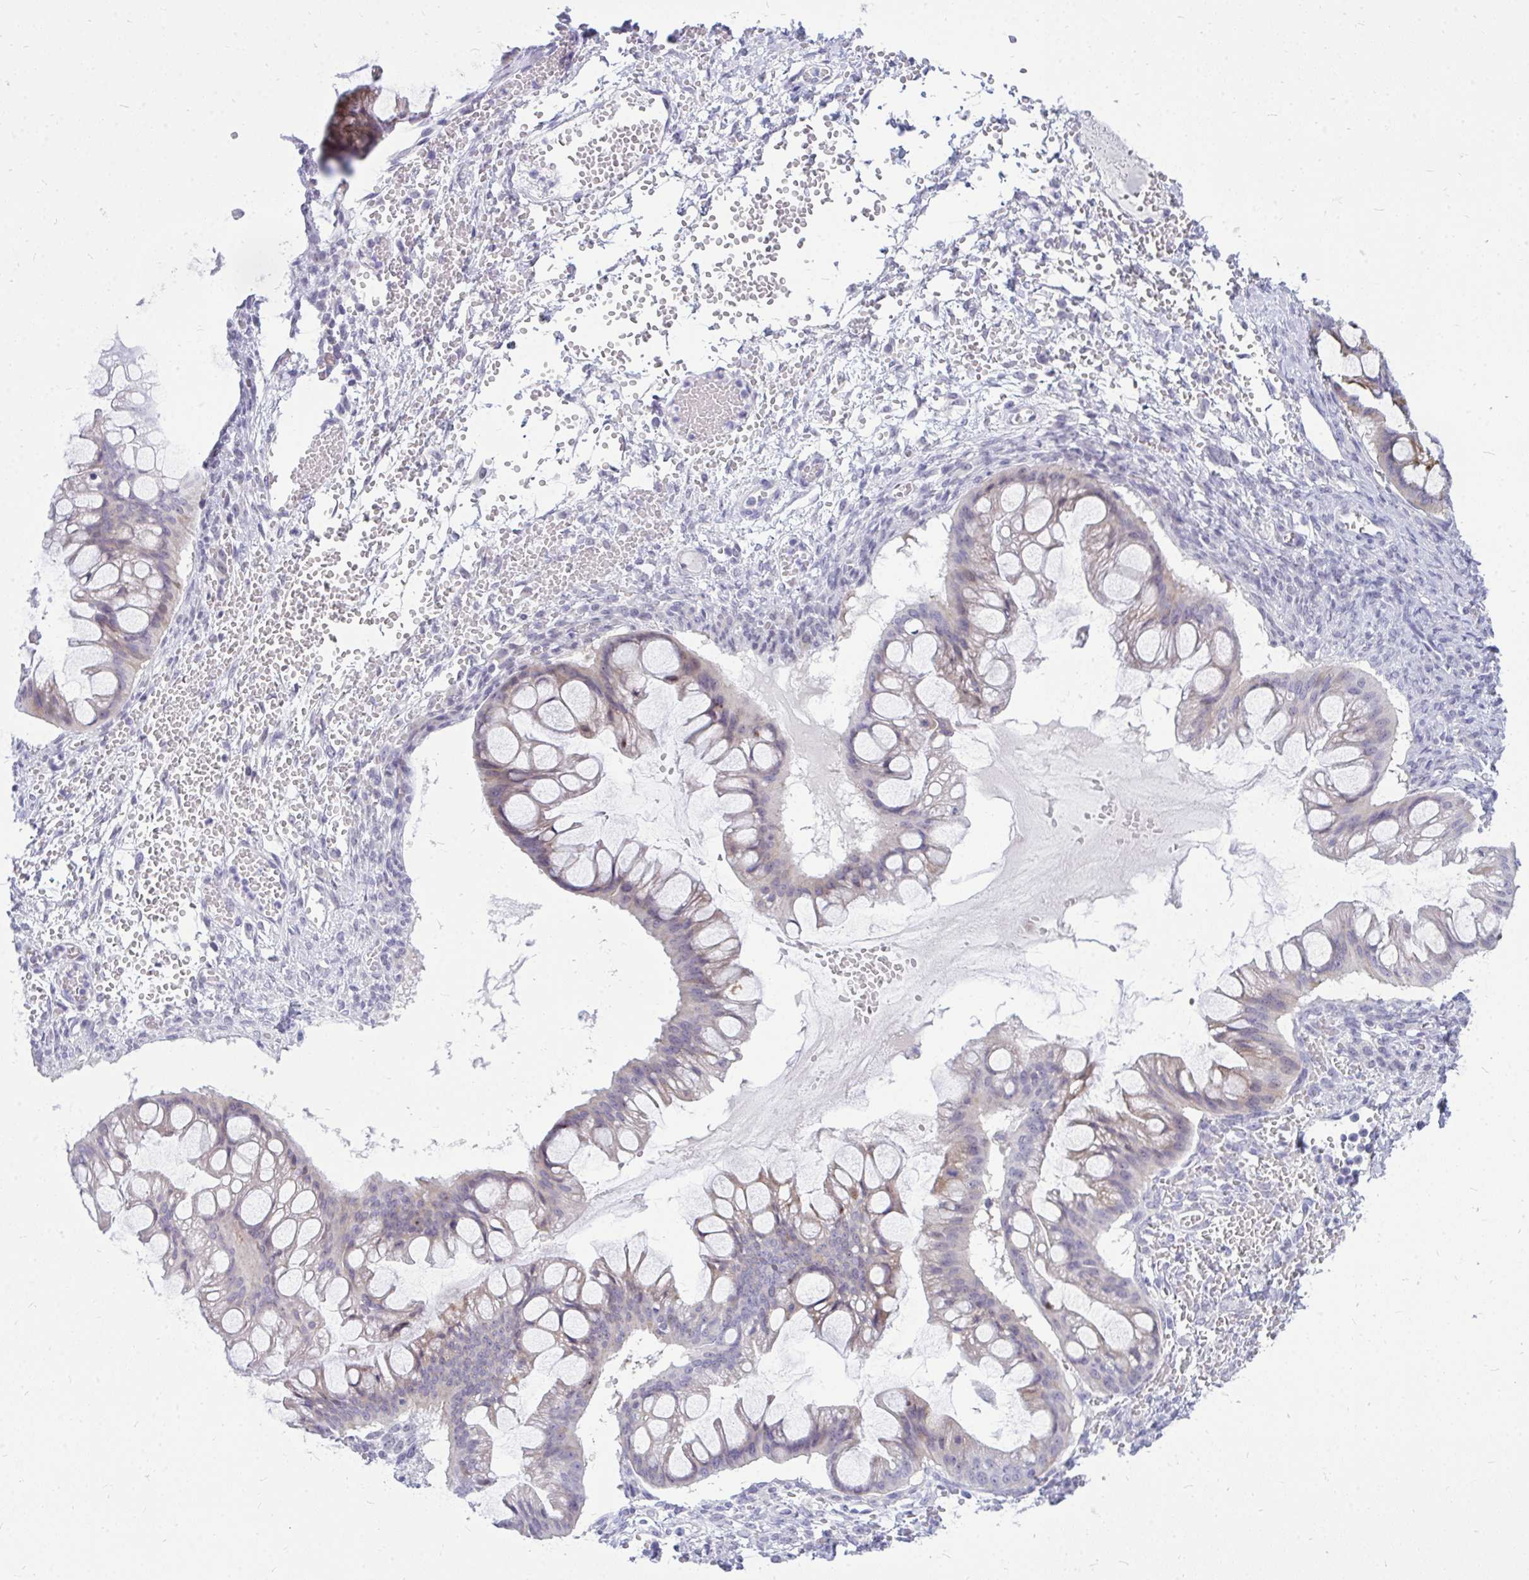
{"staining": {"intensity": "weak", "quantity": ">75%", "location": "cytoplasmic/membranous"}, "tissue": "ovarian cancer", "cell_type": "Tumor cells", "image_type": "cancer", "snomed": [{"axis": "morphology", "description": "Cystadenocarcinoma, mucinous, NOS"}, {"axis": "topography", "description": "Ovary"}], "caption": "There is low levels of weak cytoplasmic/membranous expression in tumor cells of mucinous cystadenocarcinoma (ovarian), as demonstrated by immunohistochemical staining (brown color).", "gene": "ZSCAN25", "patient": {"sex": "female", "age": 73}}